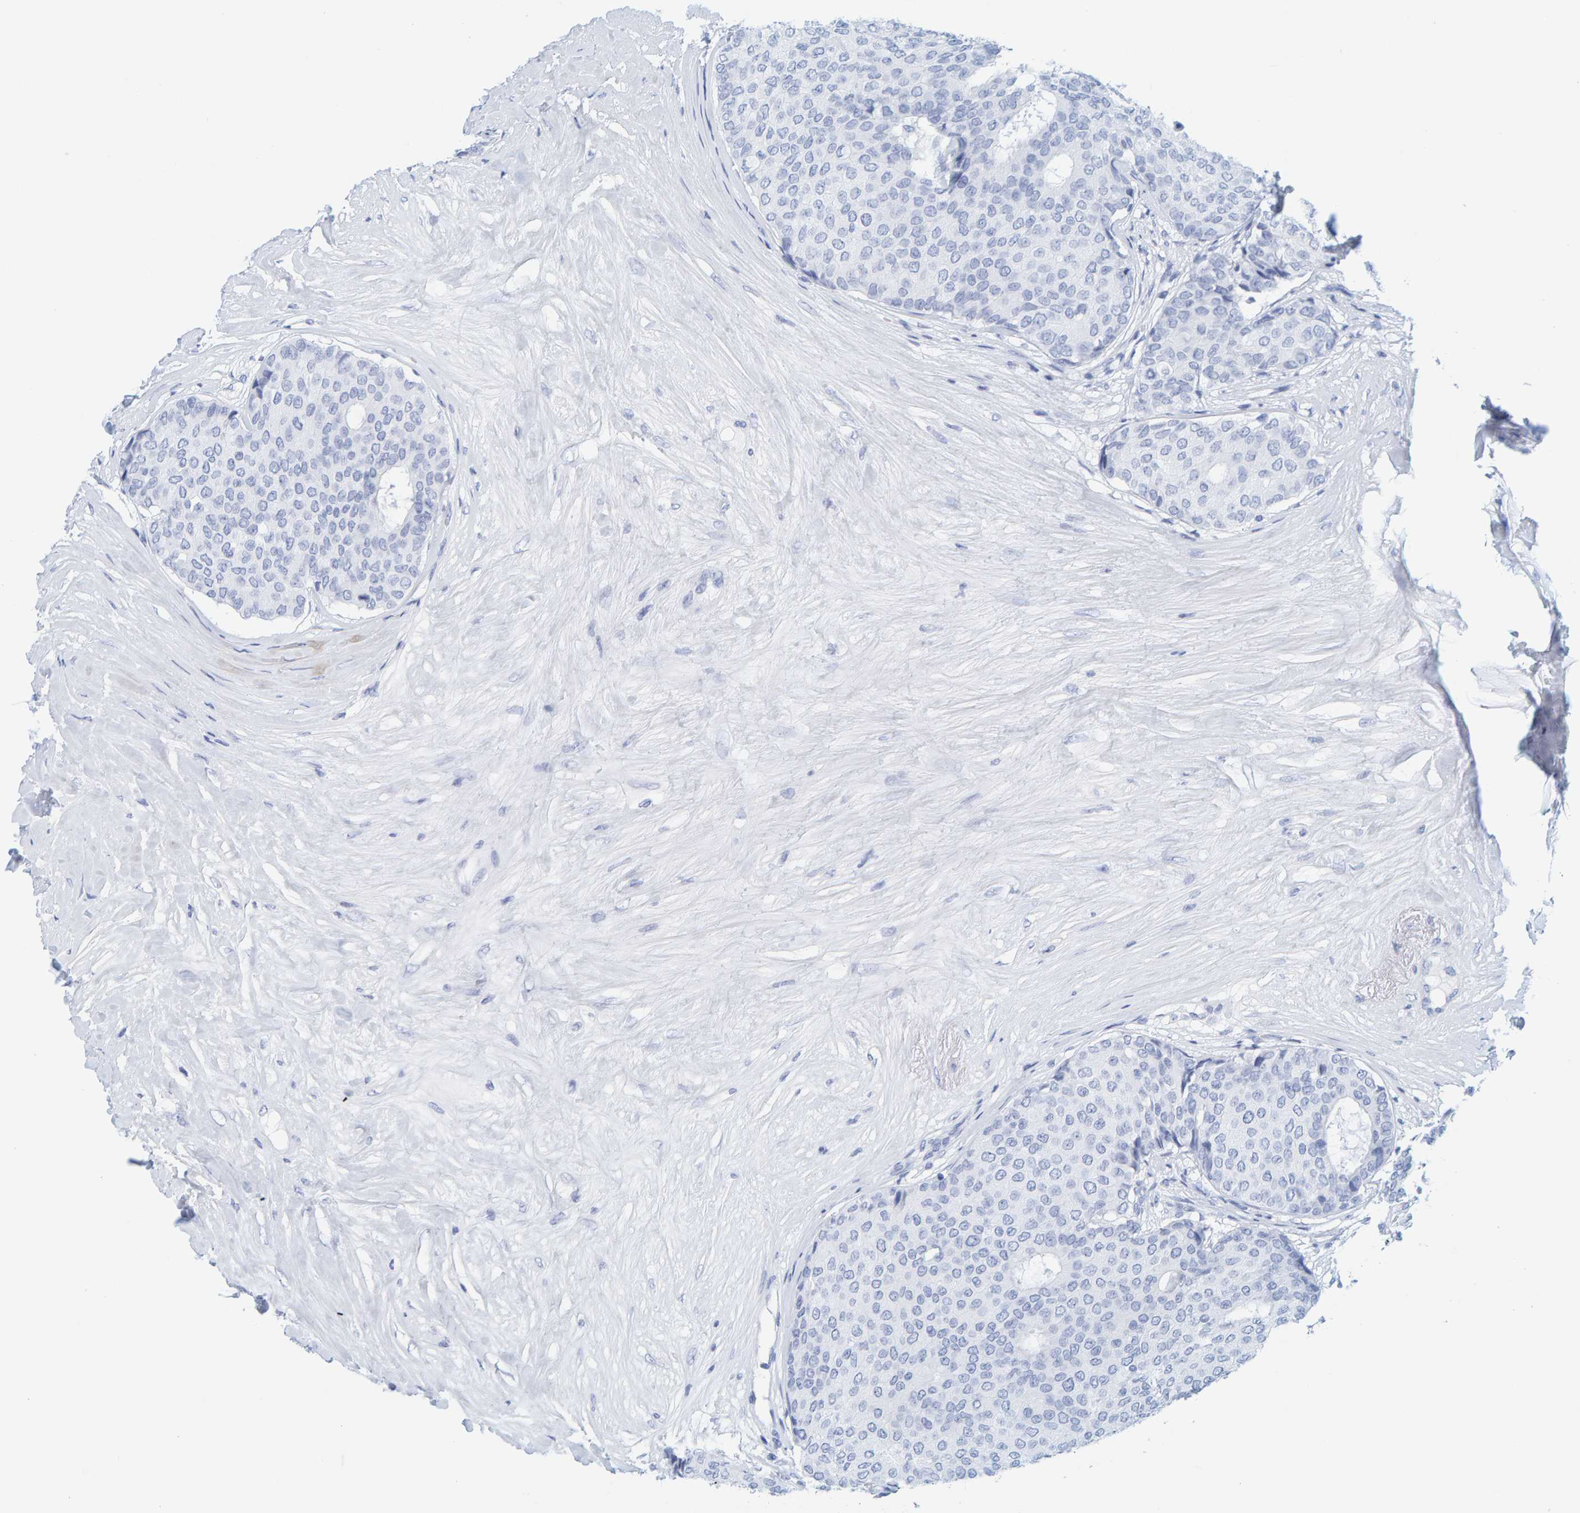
{"staining": {"intensity": "negative", "quantity": "none", "location": "none"}, "tissue": "breast cancer", "cell_type": "Tumor cells", "image_type": "cancer", "snomed": [{"axis": "morphology", "description": "Duct carcinoma"}, {"axis": "topography", "description": "Breast"}], "caption": "A photomicrograph of human breast cancer (invasive ductal carcinoma) is negative for staining in tumor cells. (DAB immunohistochemistry (IHC), high magnification).", "gene": "SFTPC", "patient": {"sex": "female", "age": 75}}